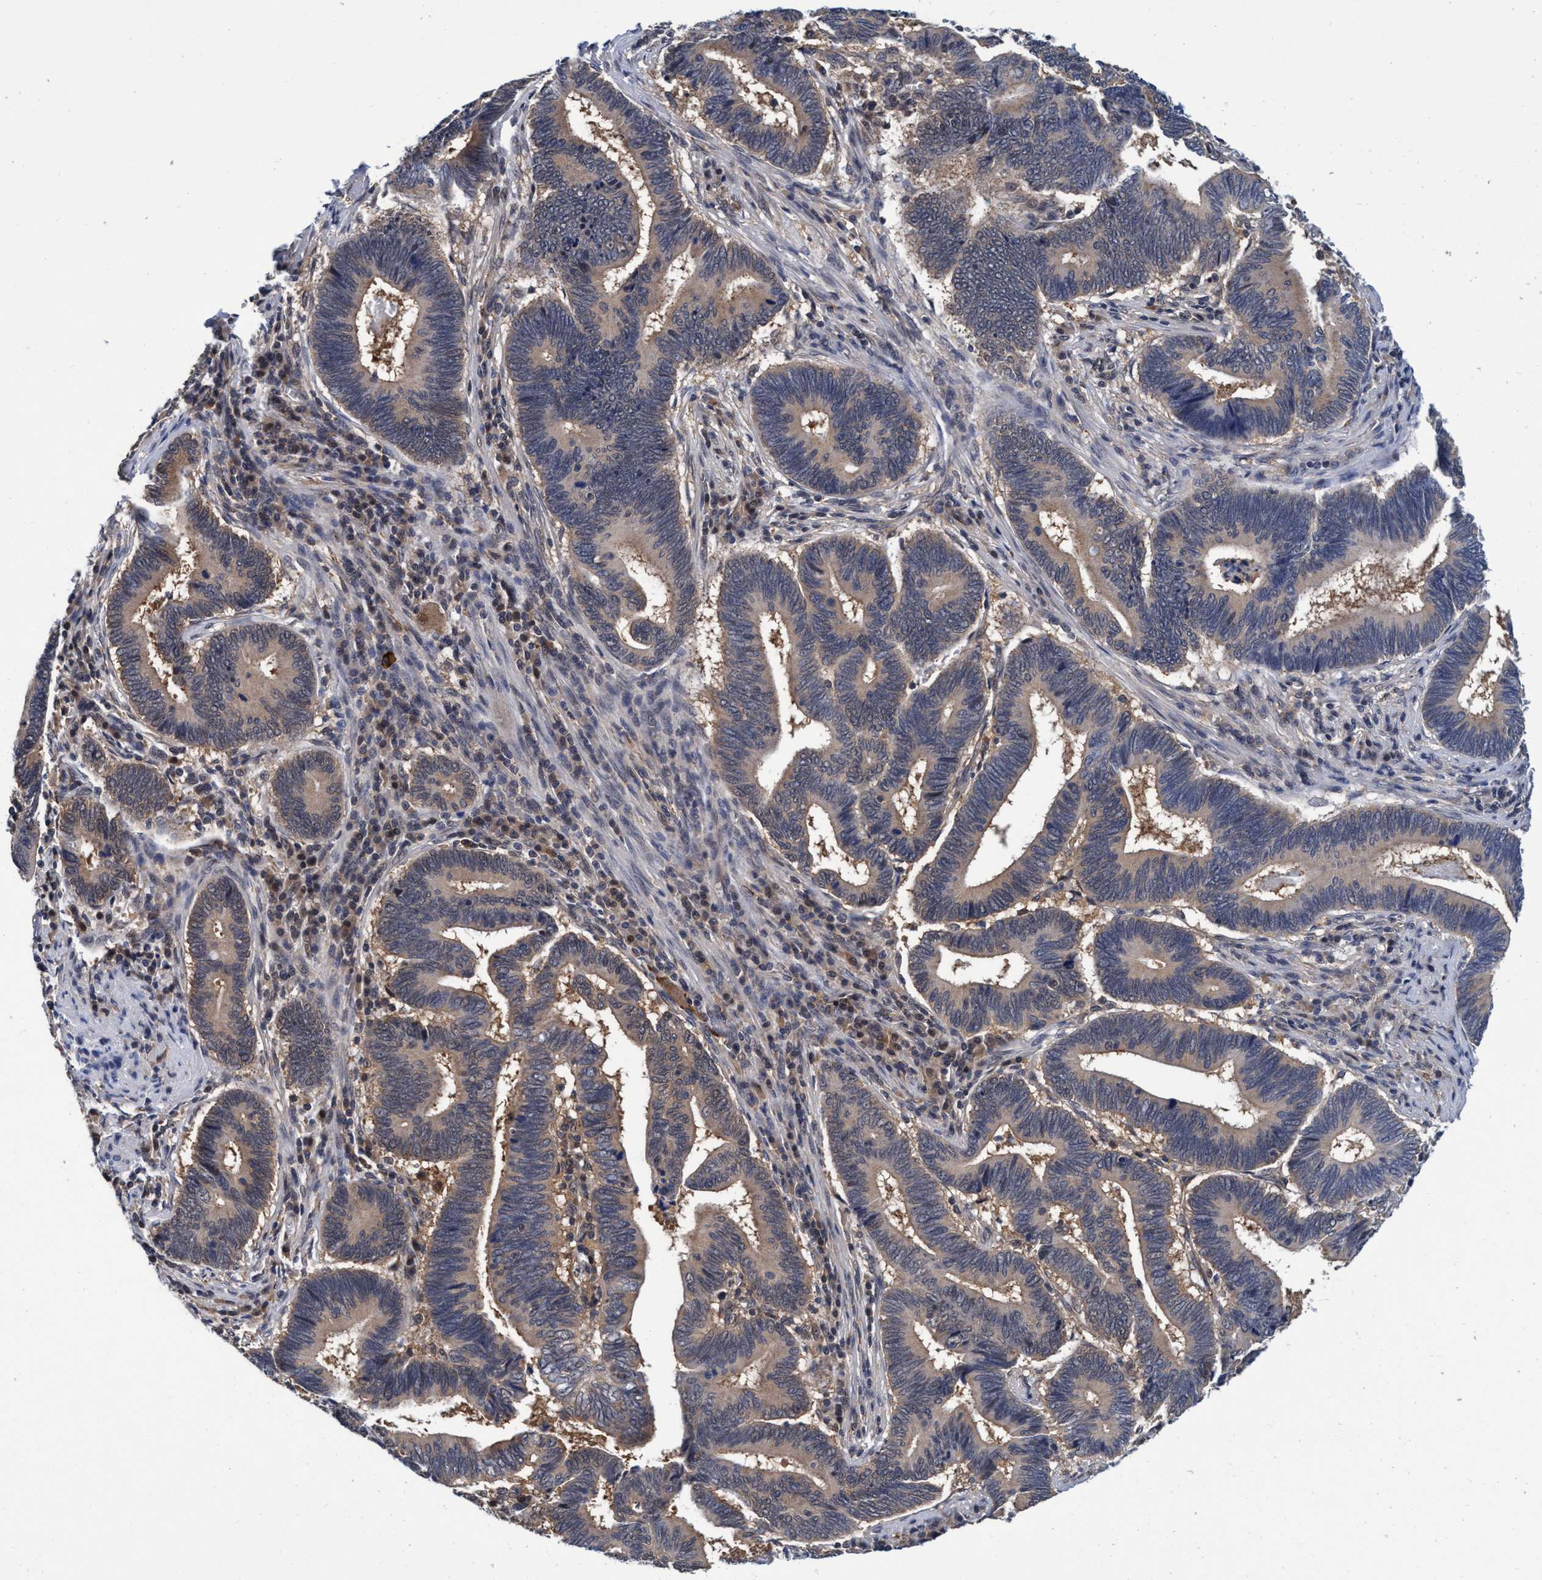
{"staining": {"intensity": "weak", "quantity": "25%-75%", "location": "cytoplasmic/membranous"}, "tissue": "pancreatic cancer", "cell_type": "Tumor cells", "image_type": "cancer", "snomed": [{"axis": "morphology", "description": "Adenocarcinoma, NOS"}, {"axis": "topography", "description": "Pancreas"}], "caption": "Protein expression analysis of pancreatic cancer demonstrates weak cytoplasmic/membranous expression in approximately 25%-75% of tumor cells.", "gene": "PSMD12", "patient": {"sex": "female", "age": 70}}